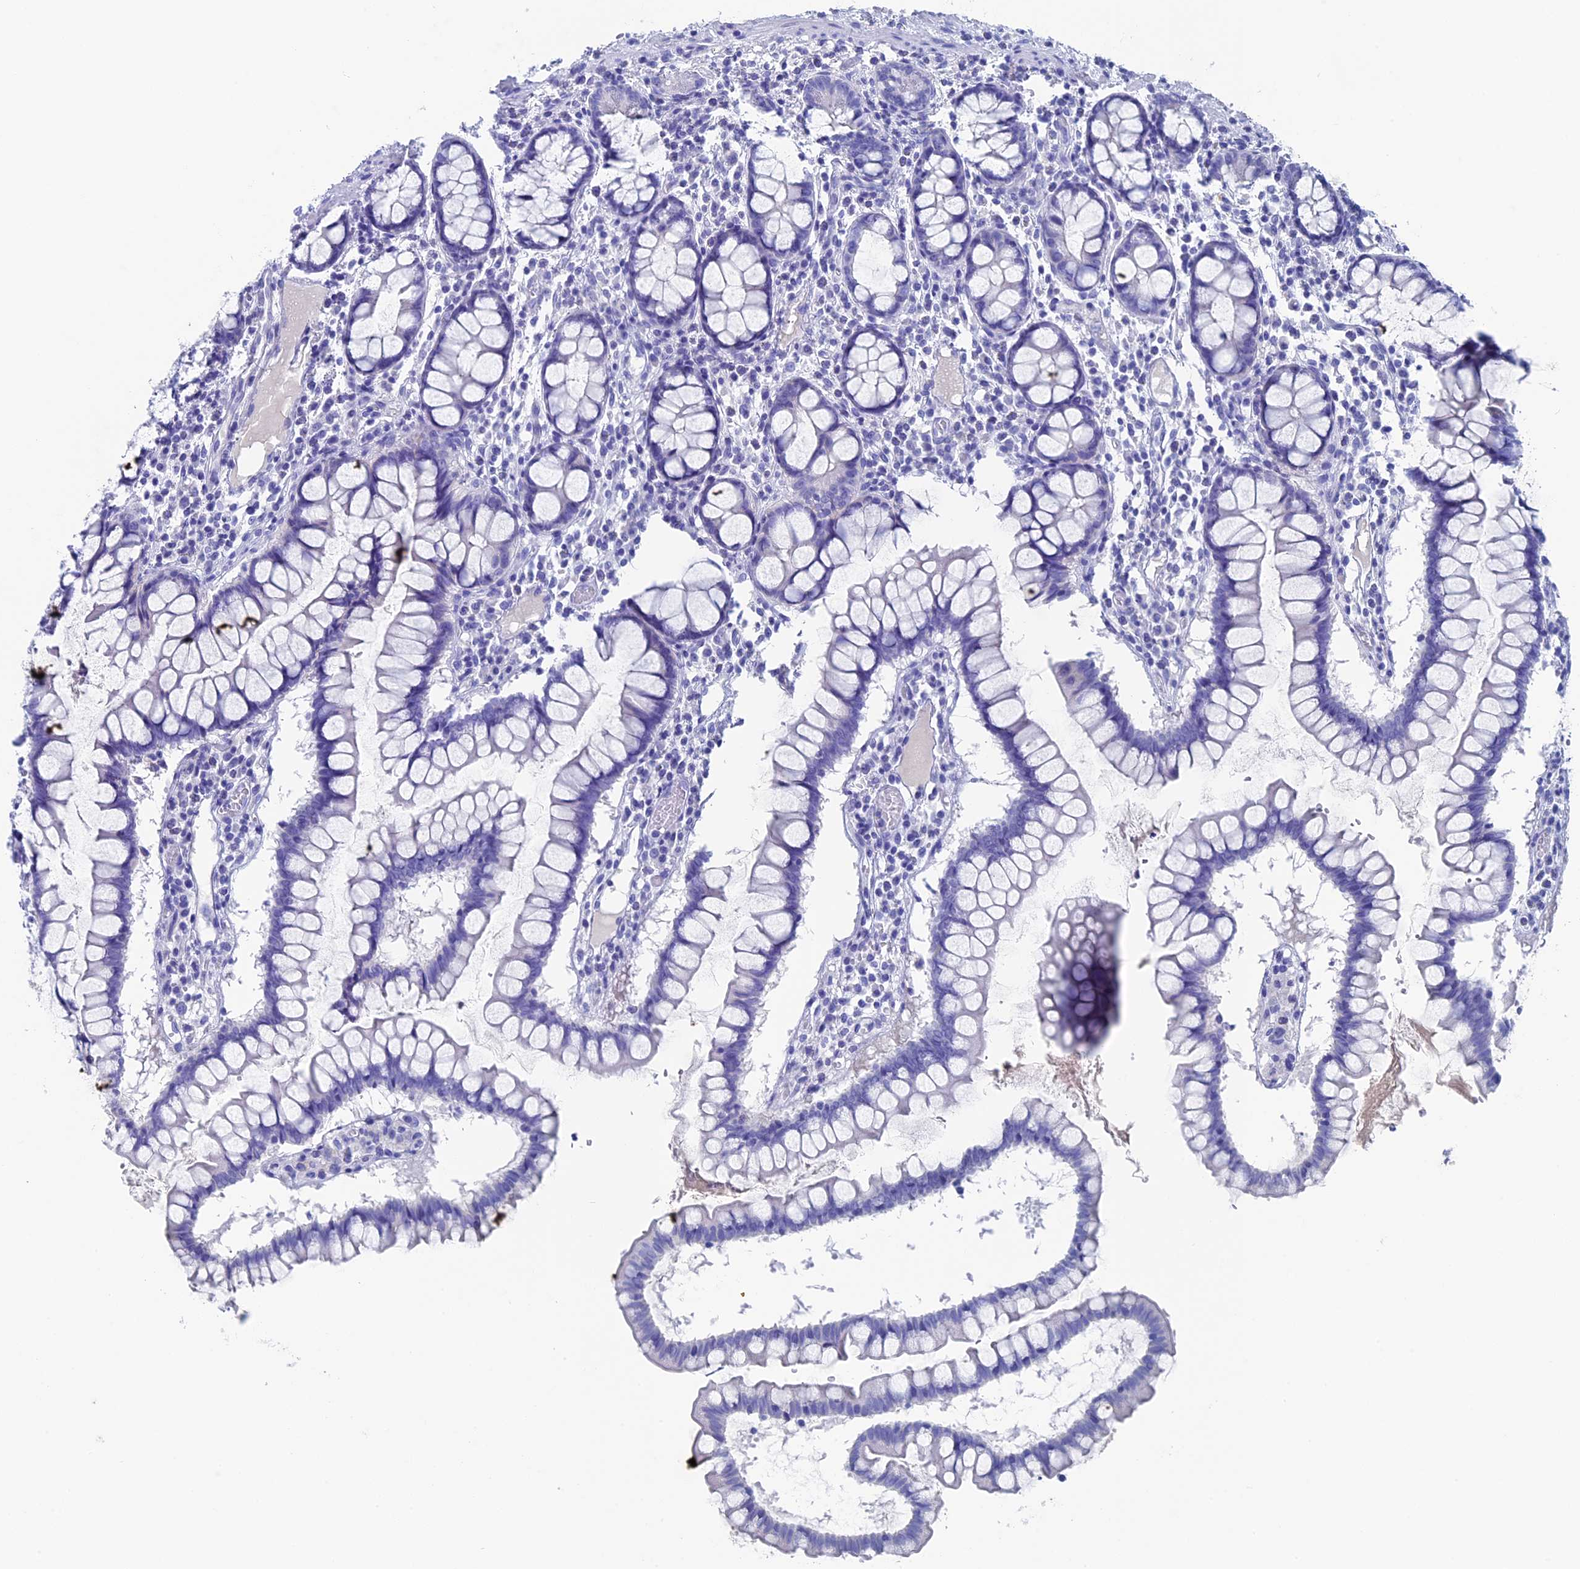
{"staining": {"intensity": "weak", "quantity": "25%-75%", "location": "cytoplasmic/membranous"}, "tissue": "colon", "cell_type": "Endothelial cells", "image_type": "normal", "snomed": [{"axis": "morphology", "description": "Normal tissue, NOS"}, {"axis": "morphology", "description": "Adenocarcinoma, NOS"}, {"axis": "topography", "description": "Colon"}], "caption": "Endothelial cells exhibit low levels of weak cytoplasmic/membranous staining in approximately 25%-75% of cells in unremarkable colon. The staining is performed using DAB brown chromogen to label protein expression. The nuclei are counter-stained blue using hematoxylin.", "gene": "UNC119", "patient": {"sex": "female", "age": 55}}